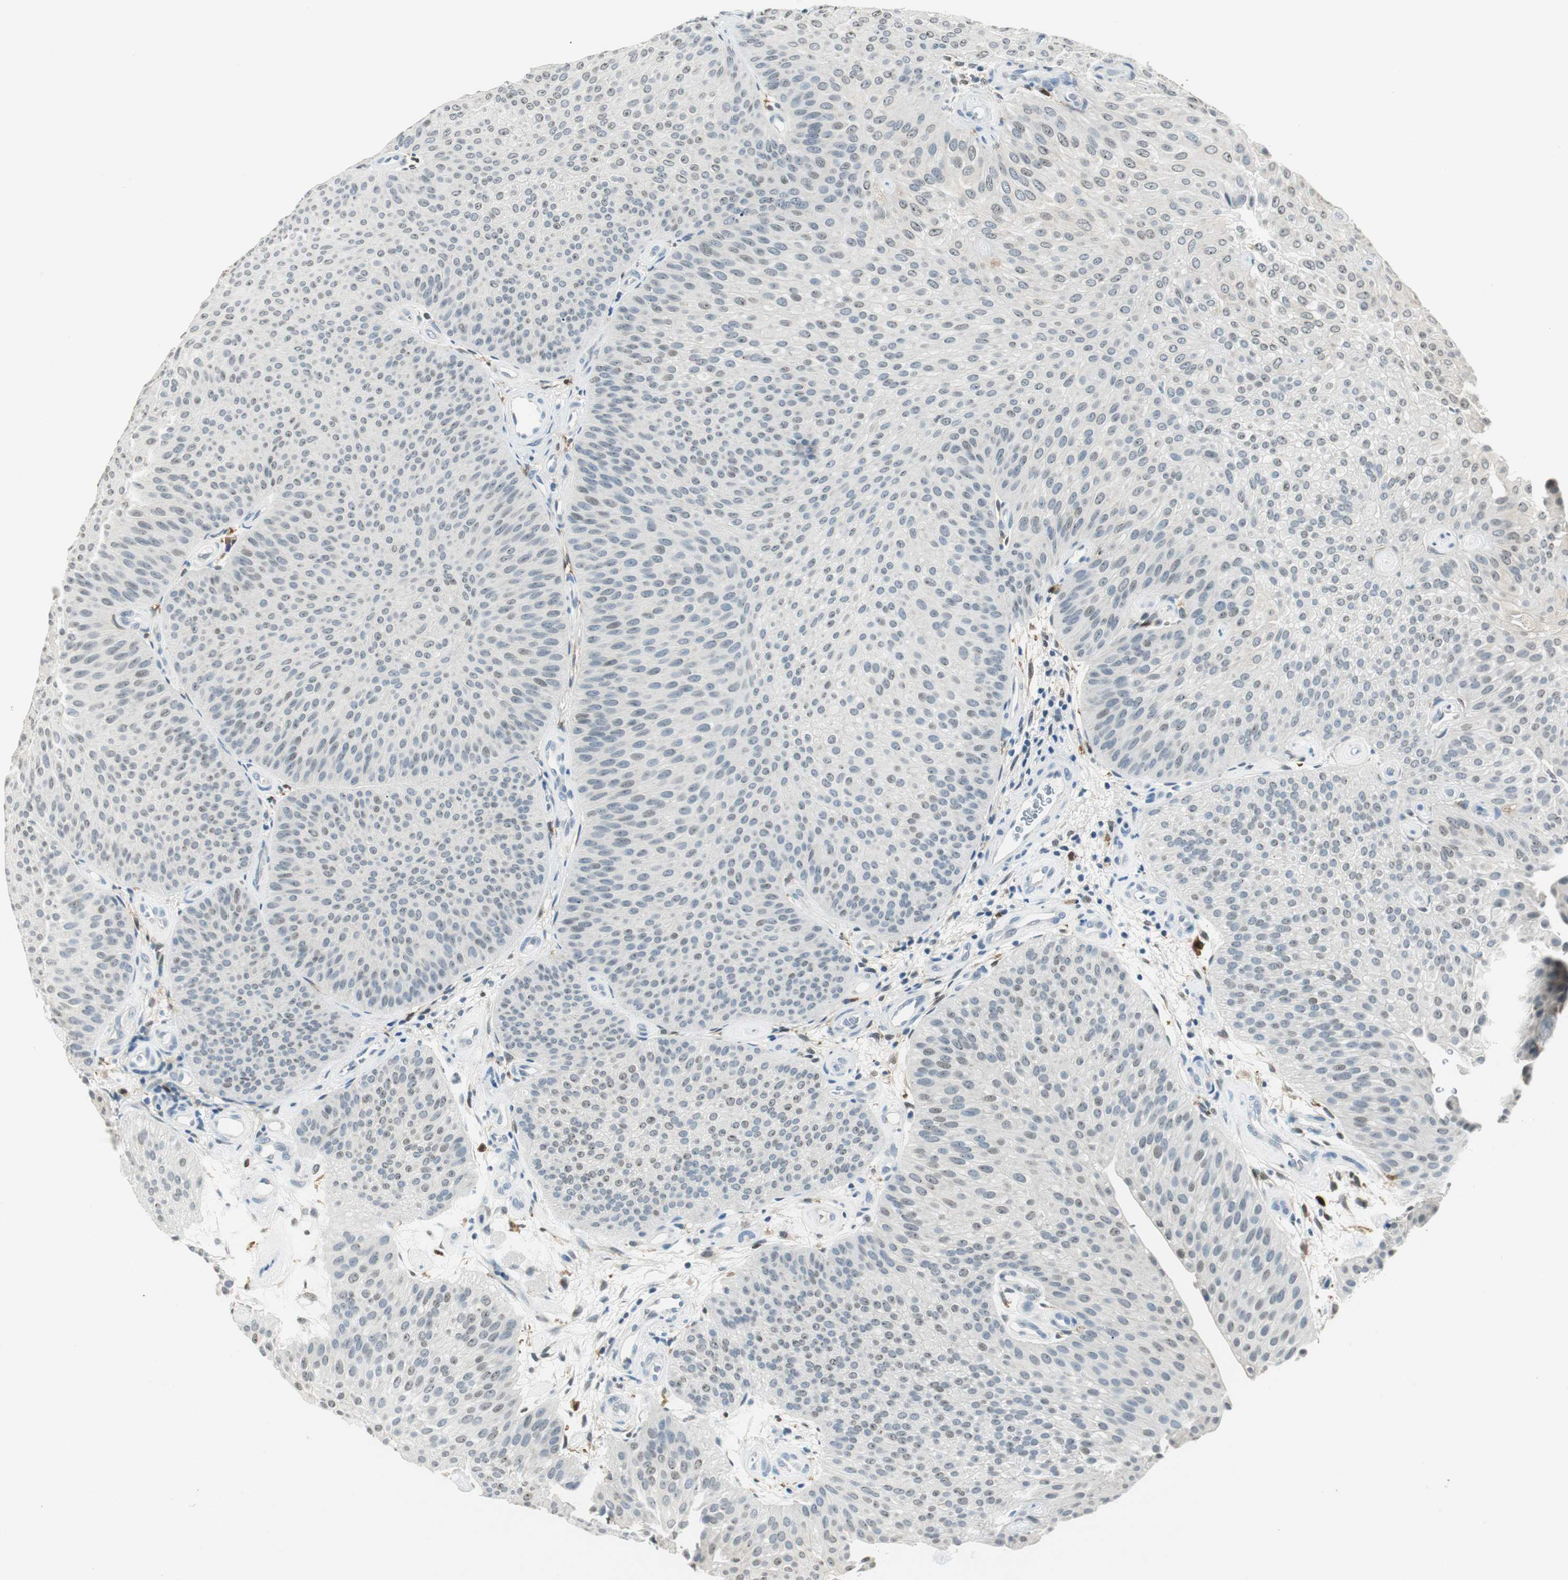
{"staining": {"intensity": "negative", "quantity": "none", "location": "none"}, "tissue": "urothelial cancer", "cell_type": "Tumor cells", "image_type": "cancer", "snomed": [{"axis": "morphology", "description": "Urothelial carcinoma, Low grade"}, {"axis": "topography", "description": "Urinary bladder"}], "caption": "Urothelial carcinoma (low-grade) stained for a protein using IHC demonstrates no staining tumor cells.", "gene": "ME1", "patient": {"sex": "female", "age": 60}}